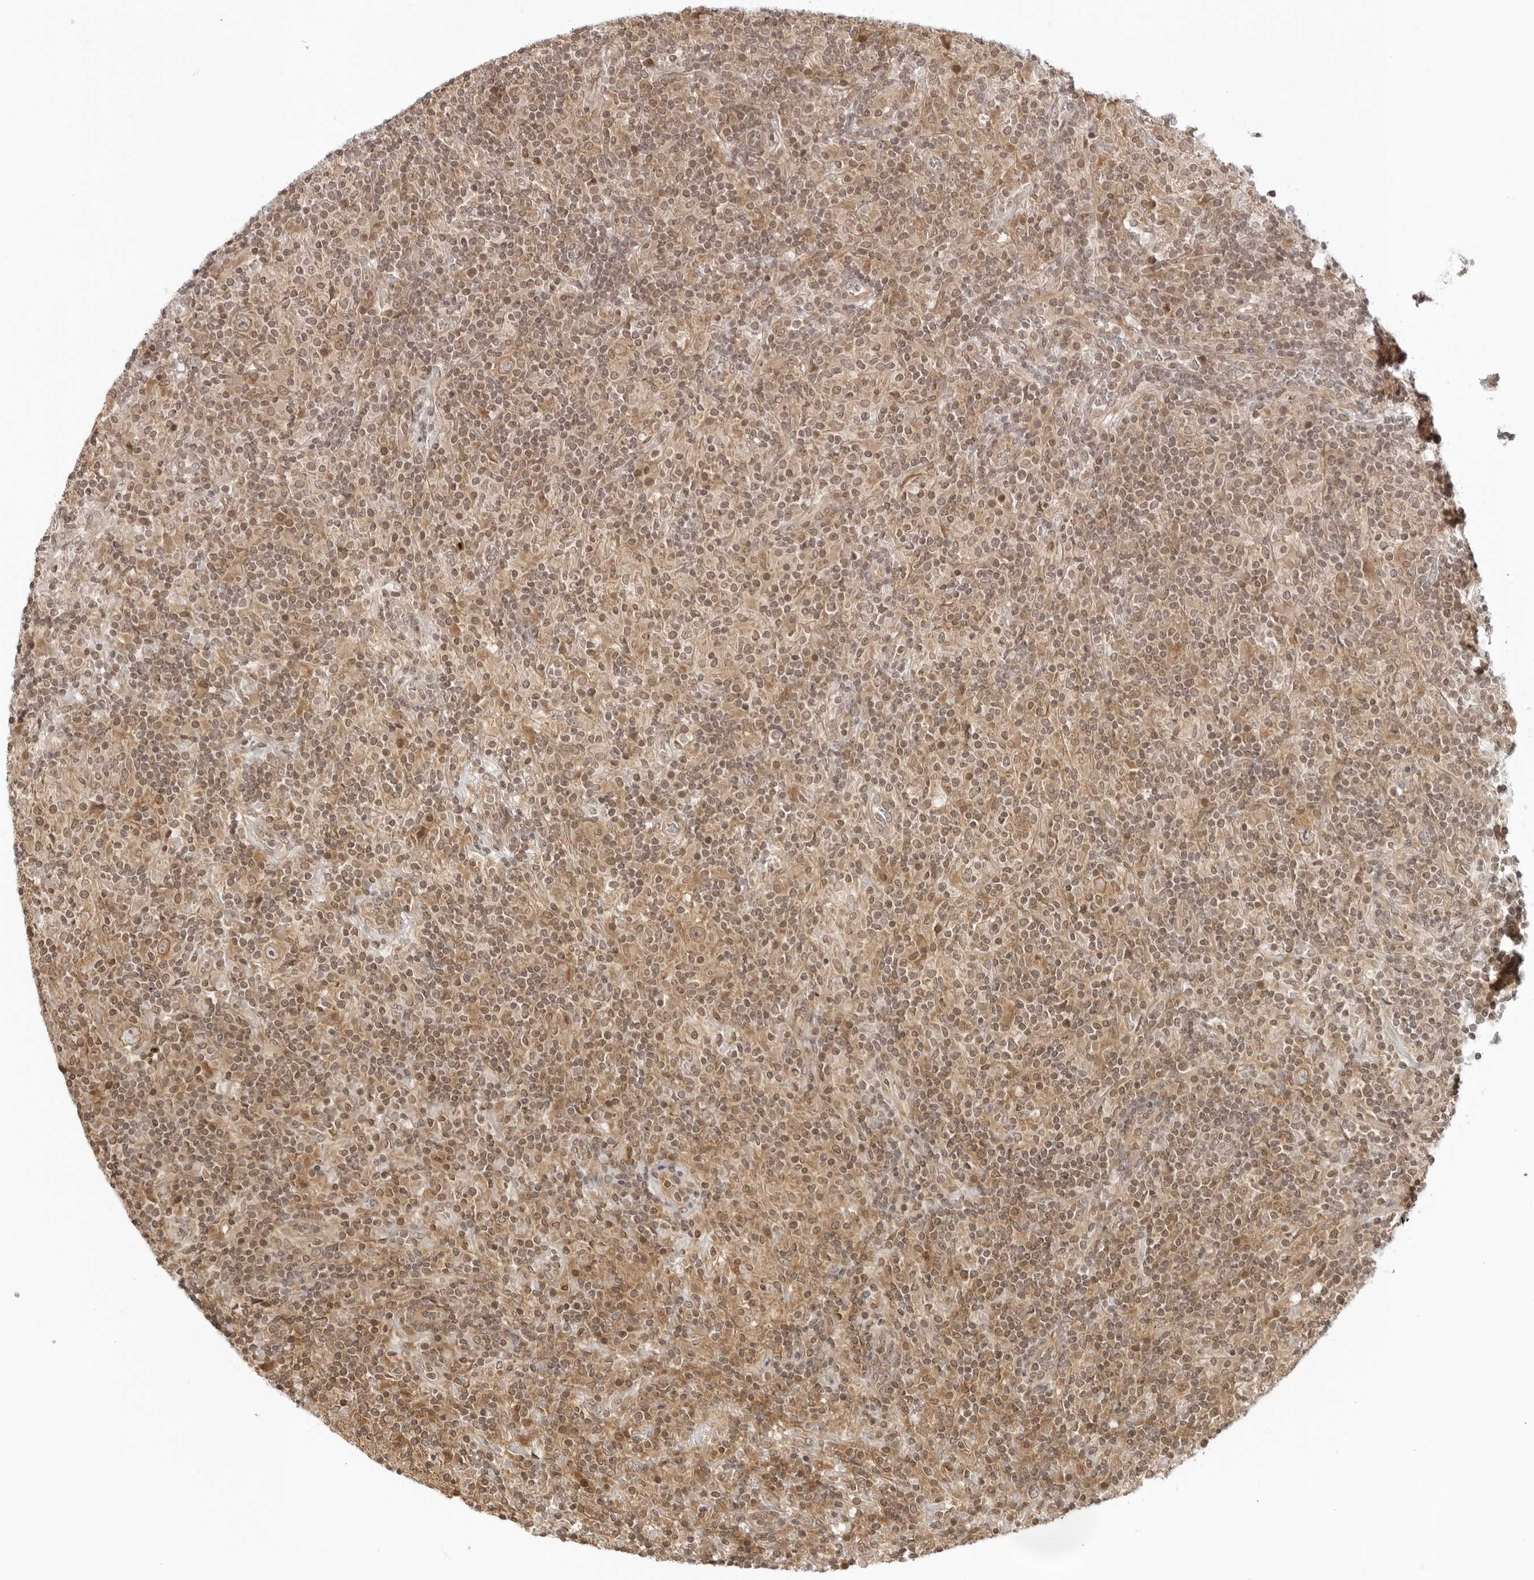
{"staining": {"intensity": "weak", "quantity": ">75%", "location": "cytoplasmic/membranous"}, "tissue": "lymphoma", "cell_type": "Tumor cells", "image_type": "cancer", "snomed": [{"axis": "morphology", "description": "Hodgkin's disease, NOS"}, {"axis": "topography", "description": "Lymph node"}], "caption": "An image of human lymphoma stained for a protein exhibits weak cytoplasmic/membranous brown staining in tumor cells.", "gene": "PRRC2C", "patient": {"sex": "male", "age": 70}}